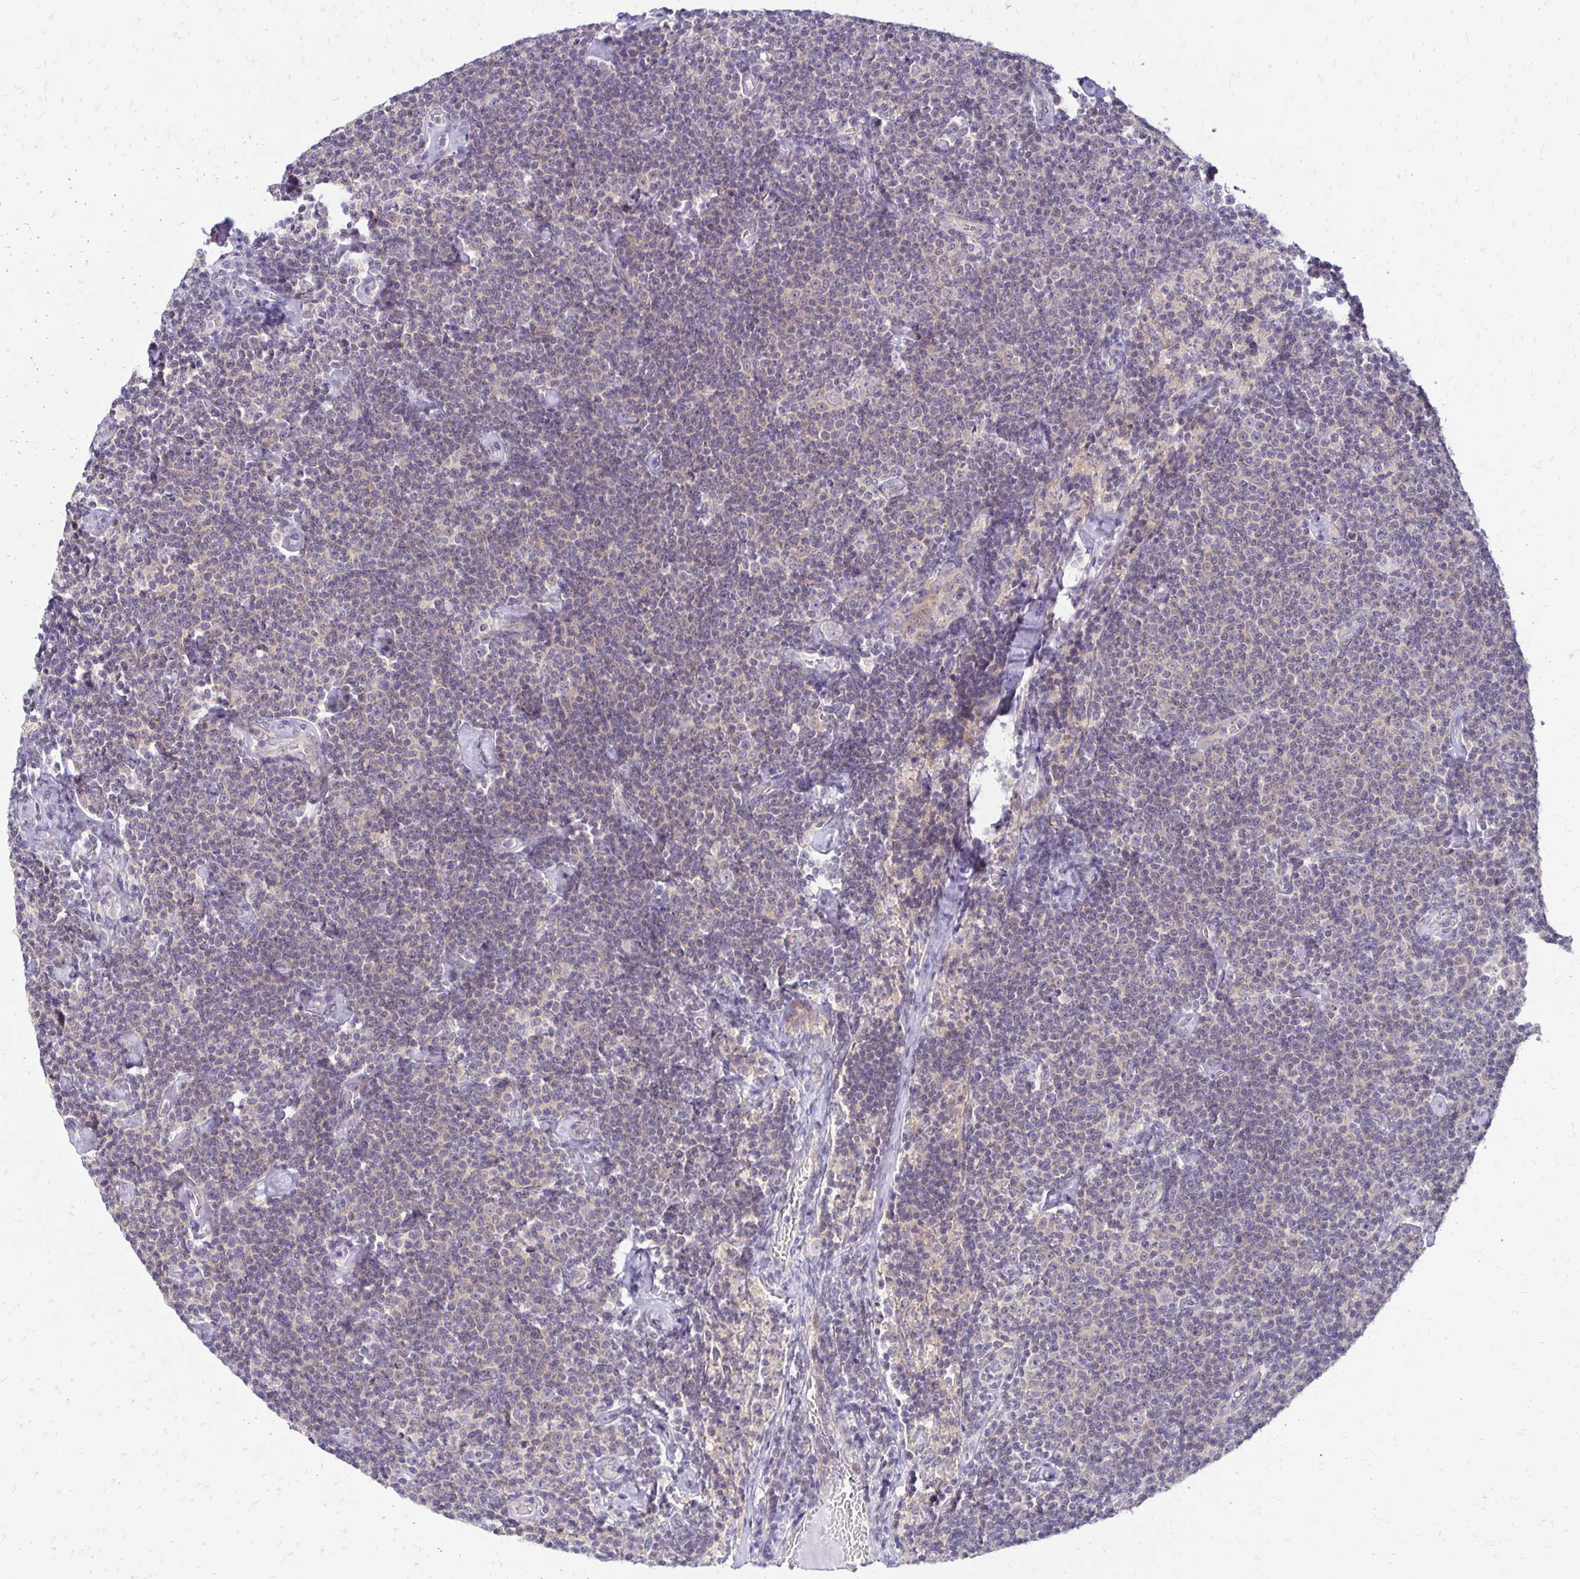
{"staining": {"intensity": "negative", "quantity": "none", "location": "none"}, "tissue": "lymphoma", "cell_type": "Tumor cells", "image_type": "cancer", "snomed": [{"axis": "morphology", "description": "Malignant lymphoma, non-Hodgkin's type, Low grade"}, {"axis": "topography", "description": "Lymph node"}], "caption": "This is an immunohistochemistry micrograph of lymphoma. There is no expression in tumor cells.", "gene": "C1QTNF2", "patient": {"sex": "male", "age": 81}}